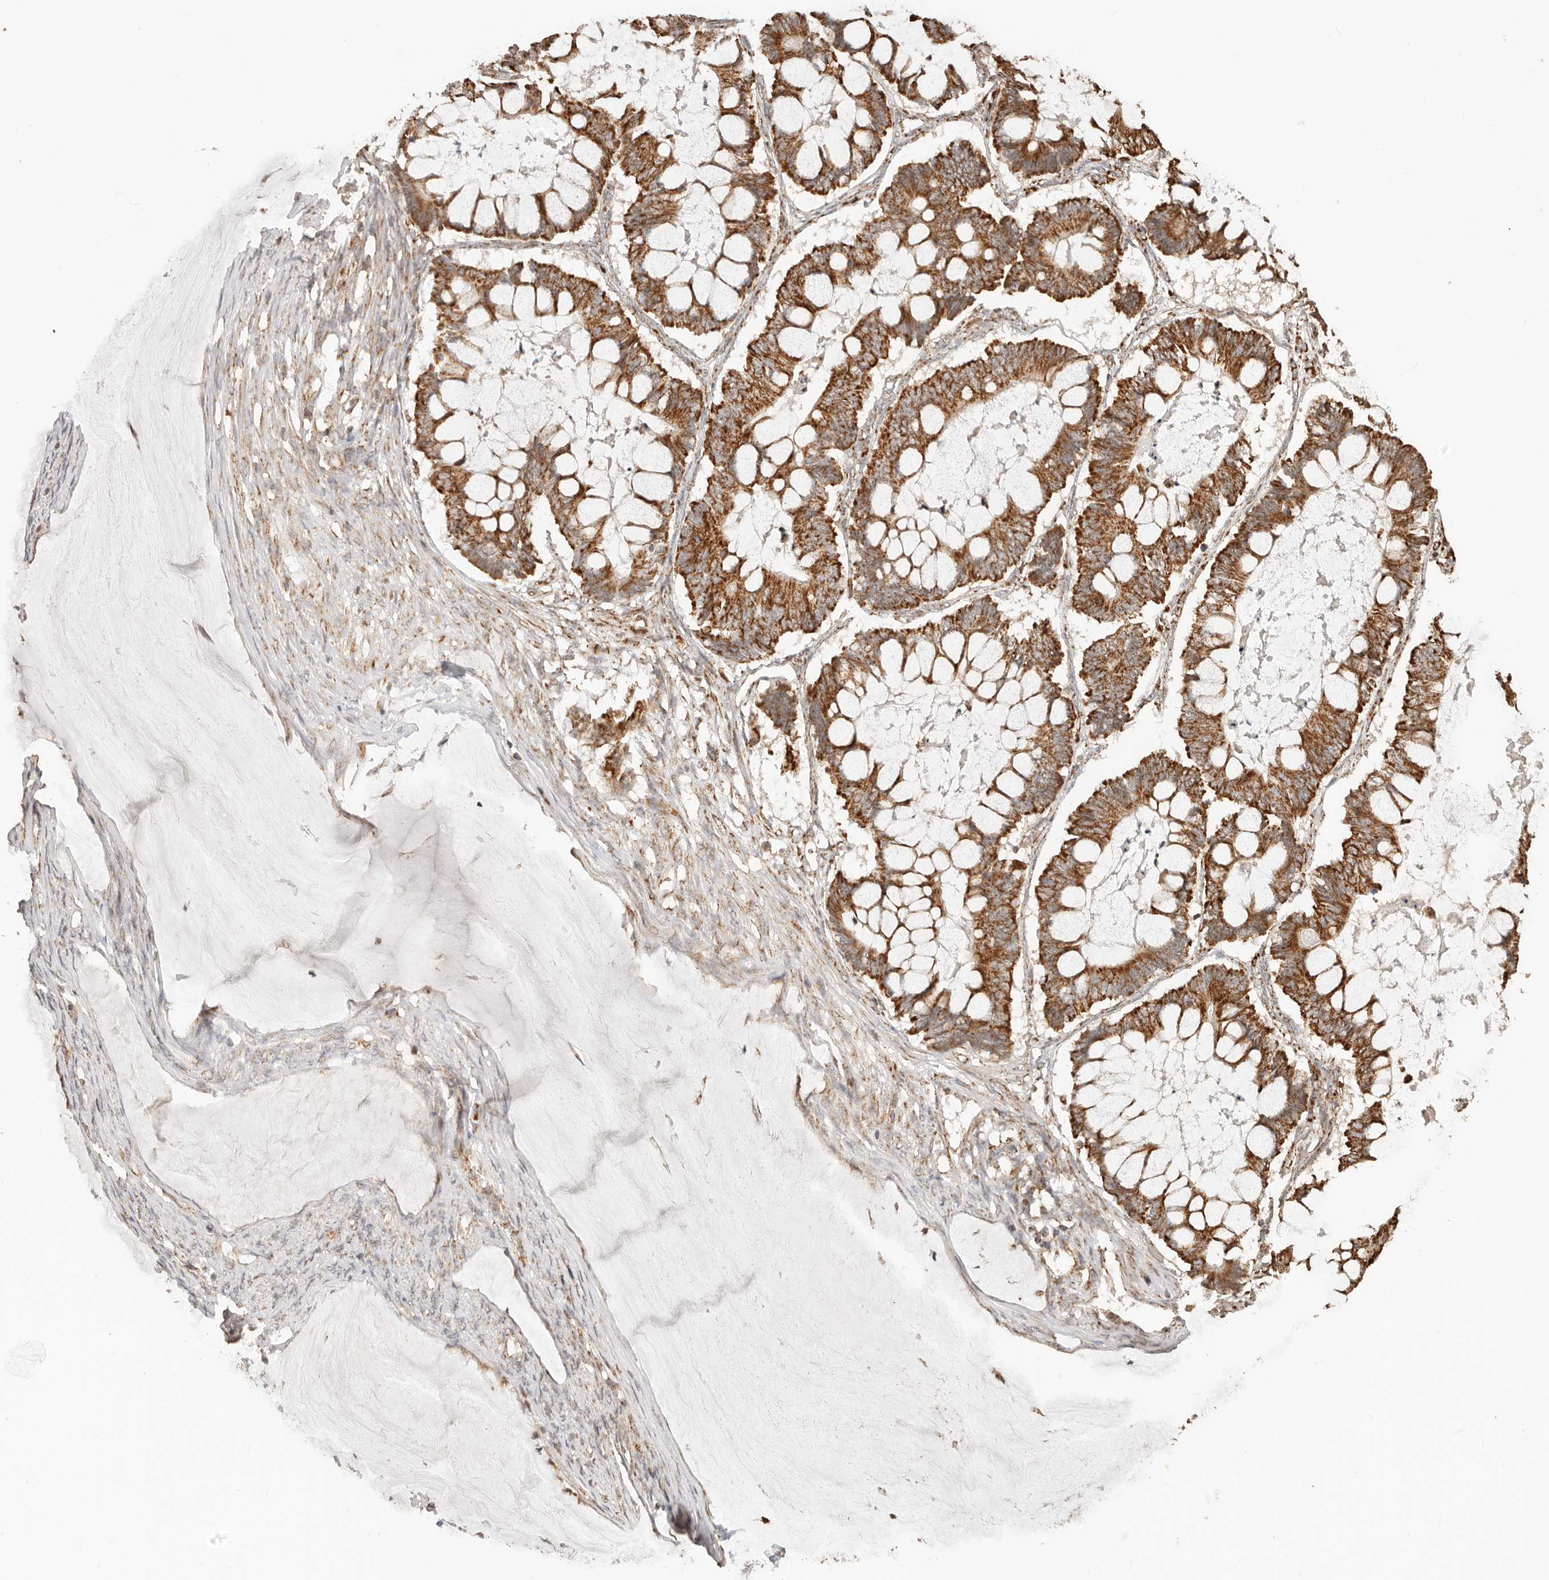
{"staining": {"intensity": "strong", "quantity": ">75%", "location": "cytoplasmic/membranous"}, "tissue": "ovarian cancer", "cell_type": "Tumor cells", "image_type": "cancer", "snomed": [{"axis": "morphology", "description": "Cystadenocarcinoma, mucinous, NOS"}, {"axis": "topography", "description": "Ovary"}], "caption": "The photomicrograph shows a brown stain indicating the presence of a protein in the cytoplasmic/membranous of tumor cells in ovarian cancer (mucinous cystadenocarcinoma).", "gene": "NDUFB11", "patient": {"sex": "female", "age": 61}}